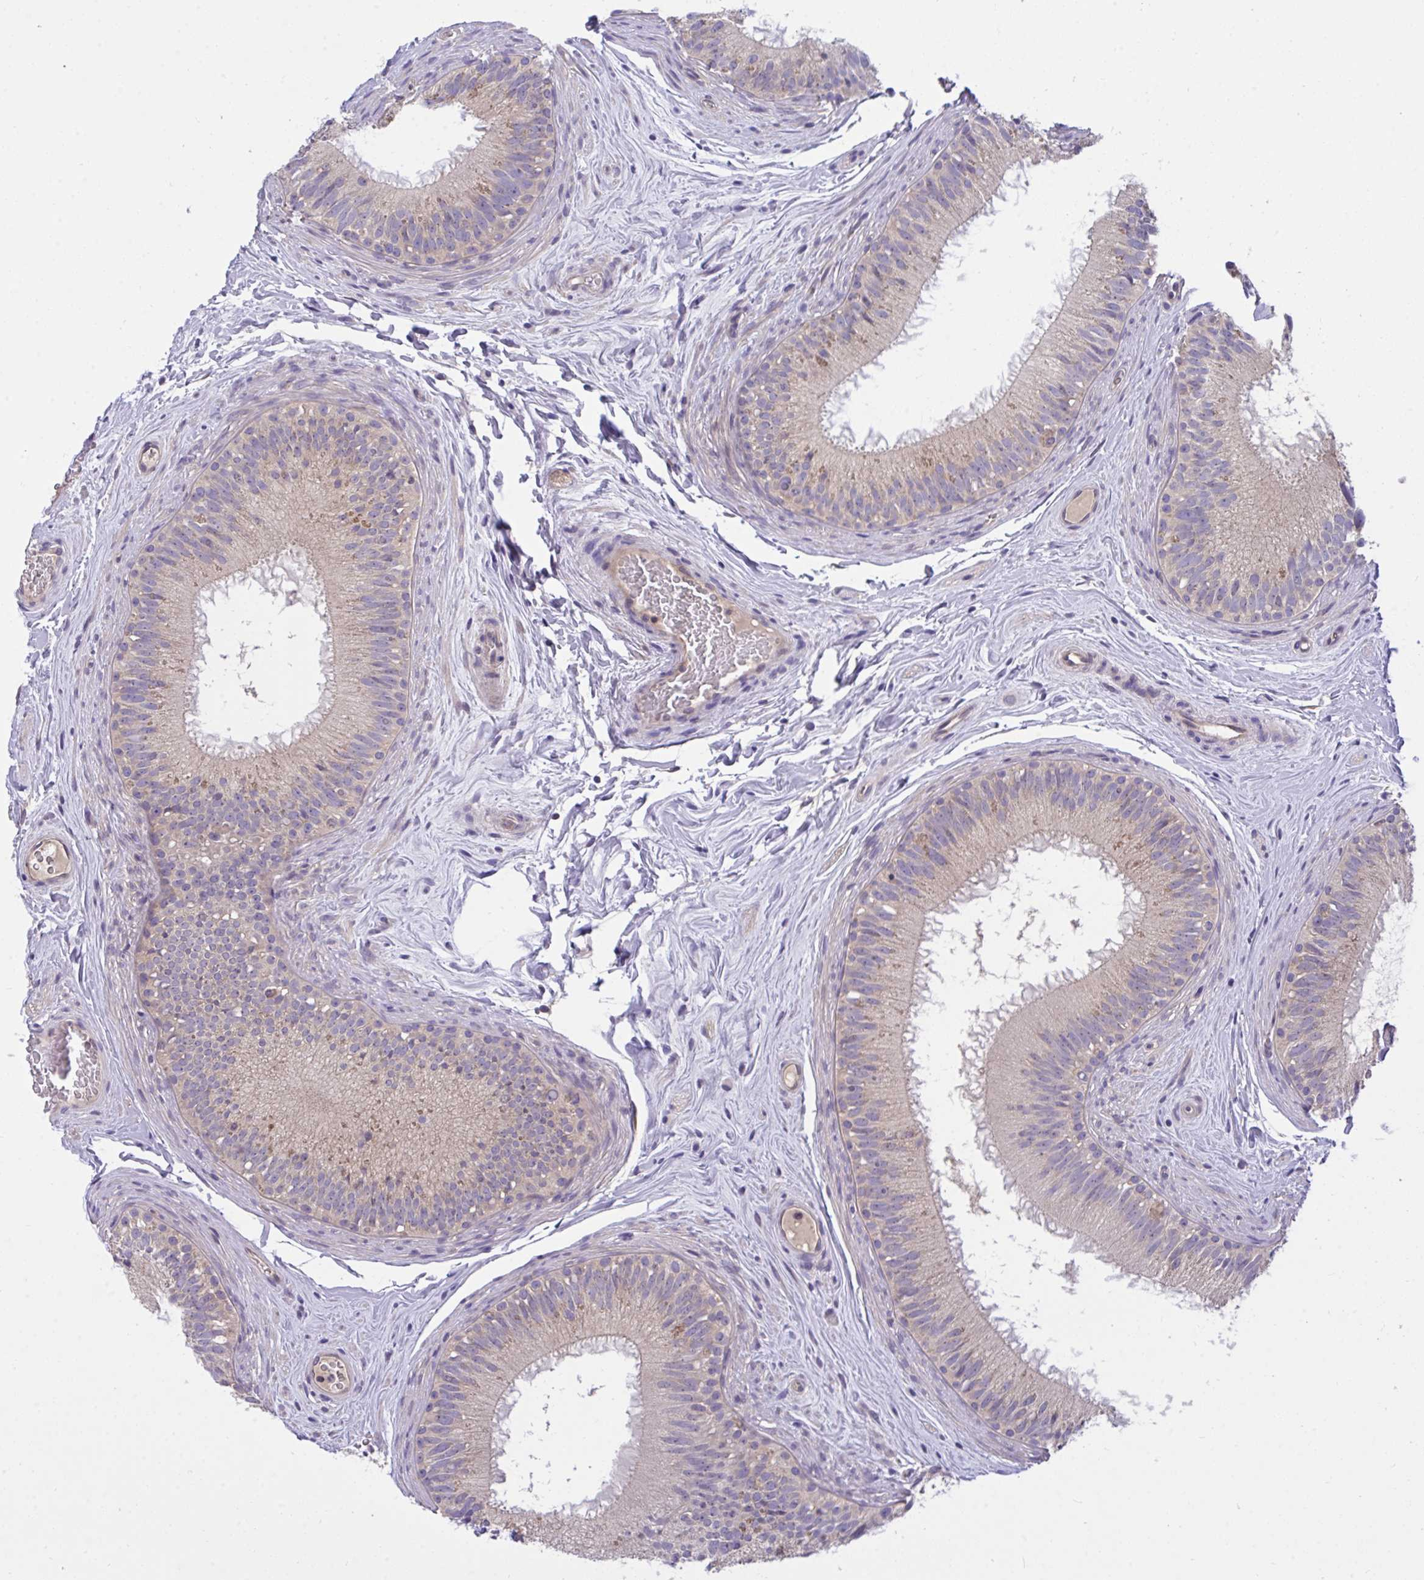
{"staining": {"intensity": "weak", "quantity": "<25%", "location": "cytoplasmic/membranous"}, "tissue": "epididymis", "cell_type": "Glandular cells", "image_type": "normal", "snomed": [{"axis": "morphology", "description": "Normal tissue, NOS"}, {"axis": "topography", "description": "Epididymis"}], "caption": "High power microscopy histopathology image of an immunohistochemistry micrograph of unremarkable epididymis, revealing no significant positivity in glandular cells.", "gene": "TLN2", "patient": {"sex": "male", "age": 44}}